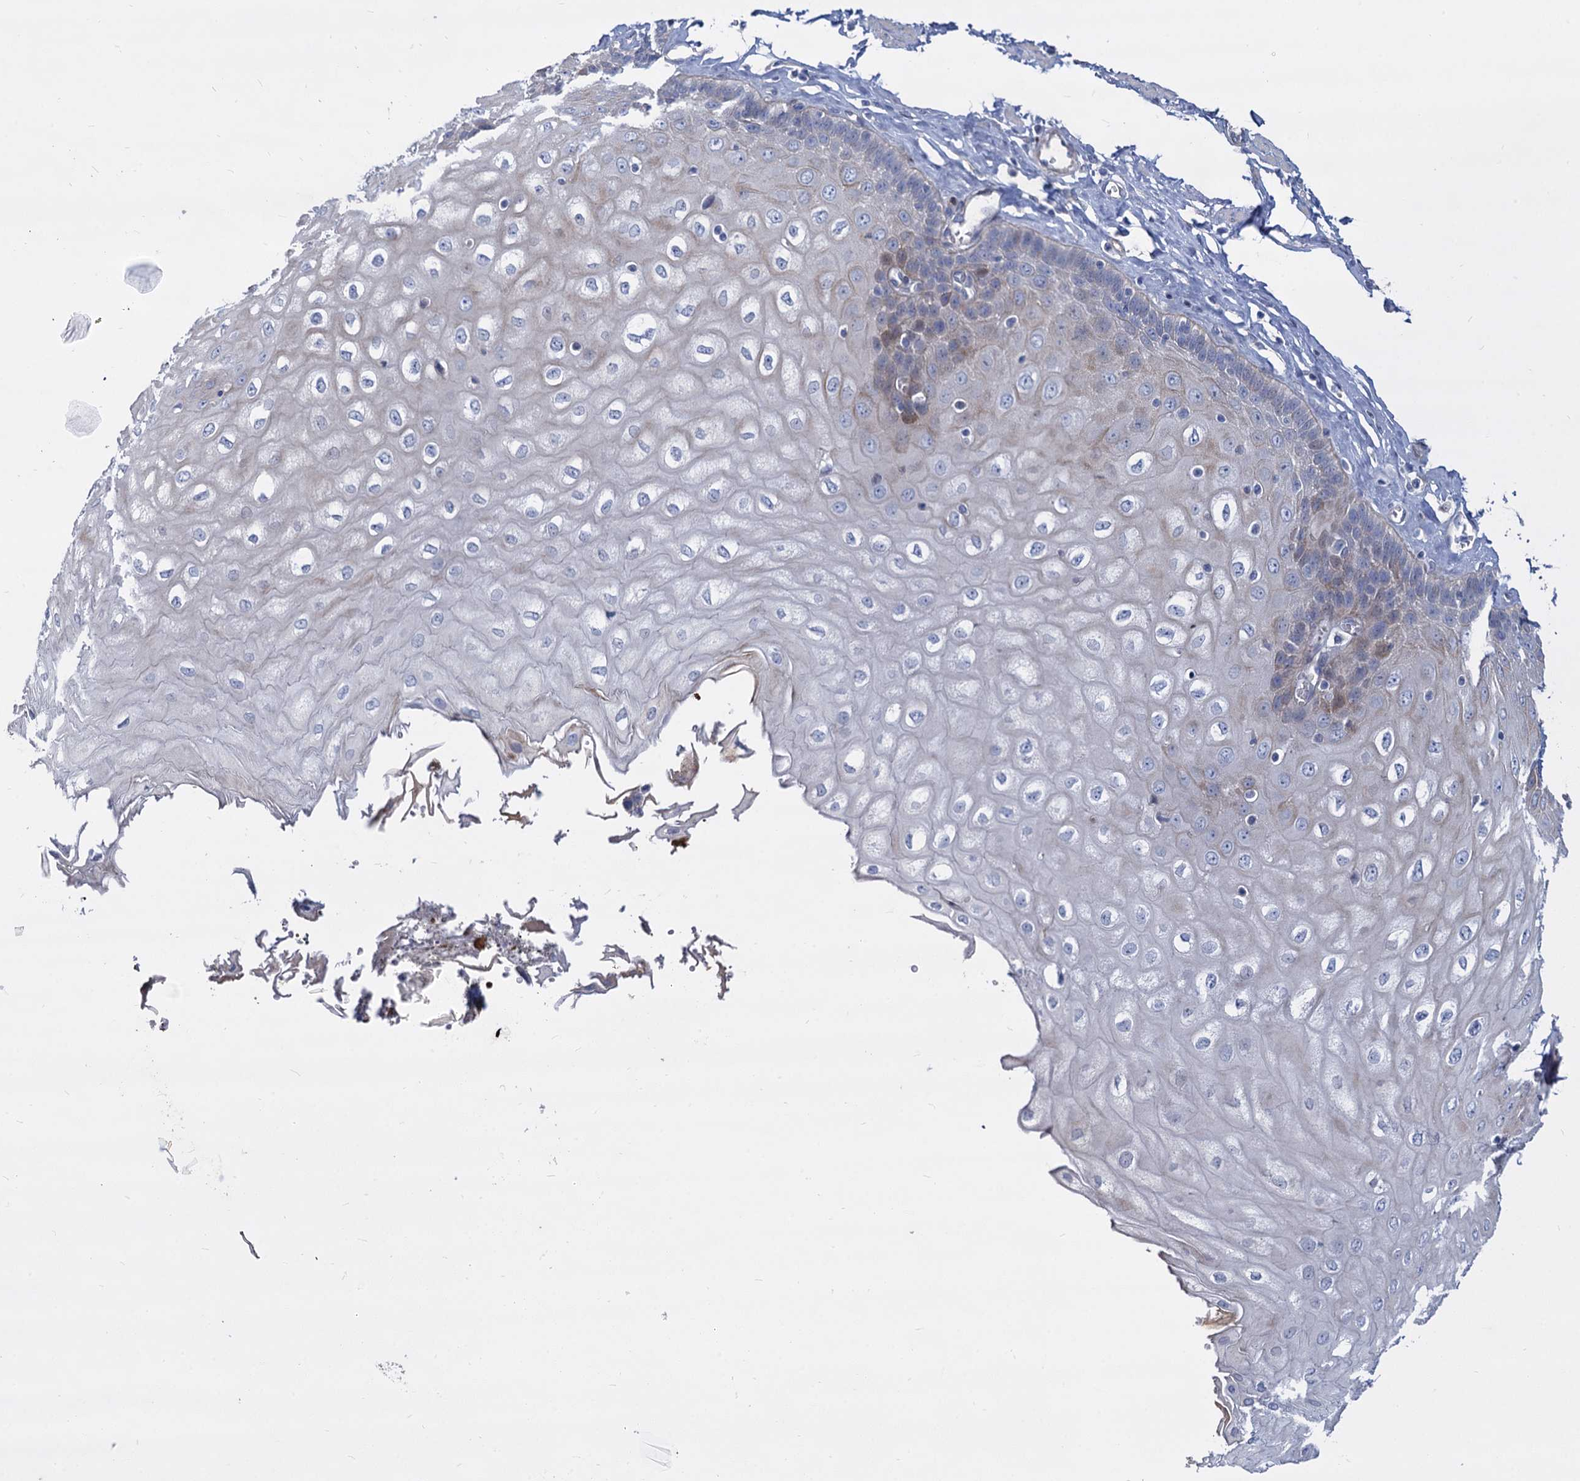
{"staining": {"intensity": "weak", "quantity": "<25%", "location": "cytoplasmic/membranous"}, "tissue": "esophagus", "cell_type": "Squamous epithelial cells", "image_type": "normal", "snomed": [{"axis": "morphology", "description": "Normal tissue, NOS"}, {"axis": "topography", "description": "Esophagus"}], "caption": "The photomicrograph demonstrates no staining of squamous epithelial cells in benign esophagus. (DAB immunohistochemistry visualized using brightfield microscopy, high magnification).", "gene": "TRIM77", "patient": {"sex": "male", "age": 60}}